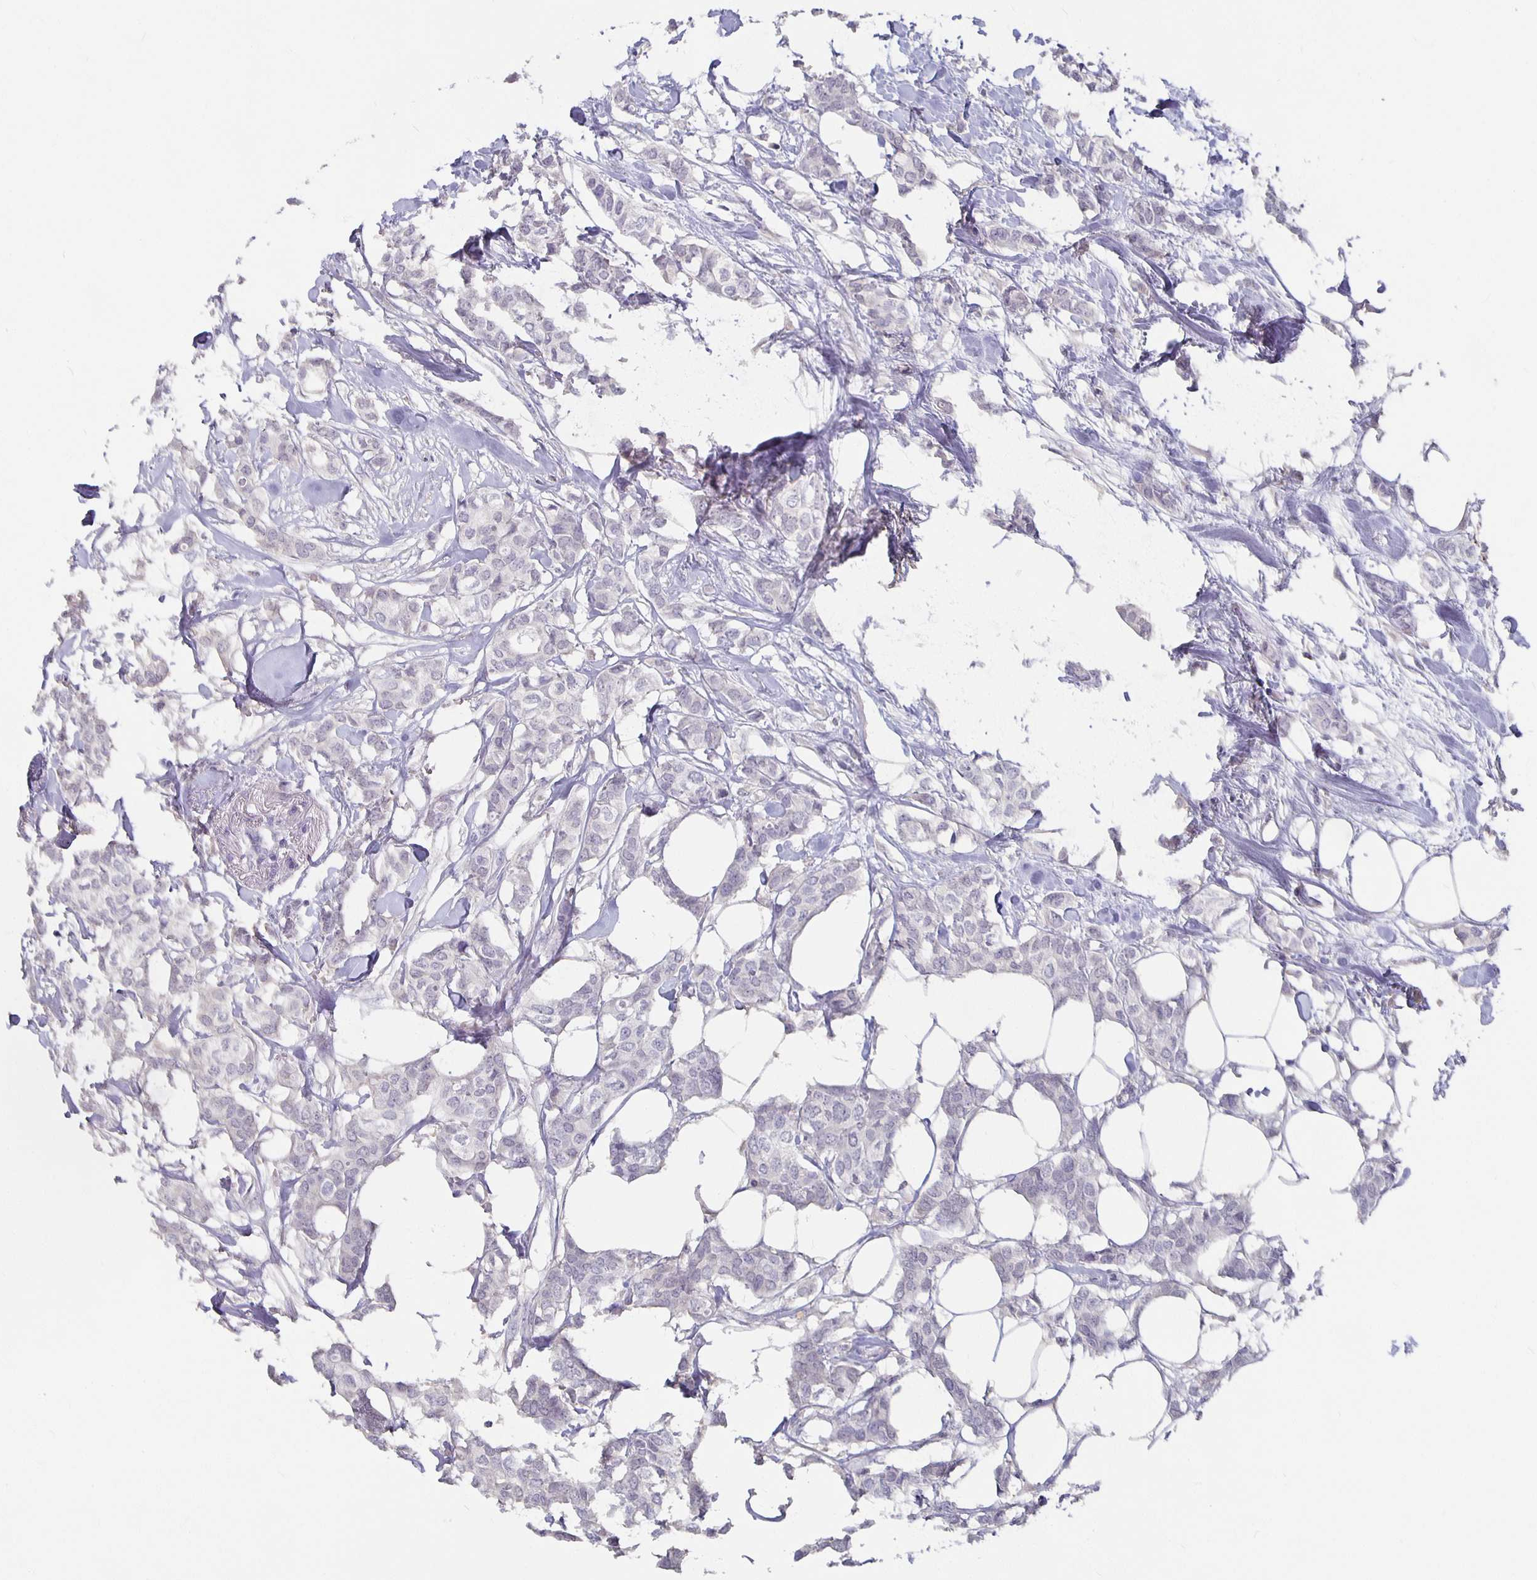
{"staining": {"intensity": "negative", "quantity": "none", "location": "none"}, "tissue": "breast cancer", "cell_type": "Tumor cells", "image_type": "cancer", "snomed": [{"axis": "morphology", "description": "Duct carcinoma"}, {"axis": "topography", "description": "Breast"}], "caption": "This is an immunohistochemistry (IHC) histopathology image of human breast infiltrating ductal carcinoma. There is no expression in tumor cells.", "gene": "GPX4", "patient": {"sex": "female", "age": 62}}